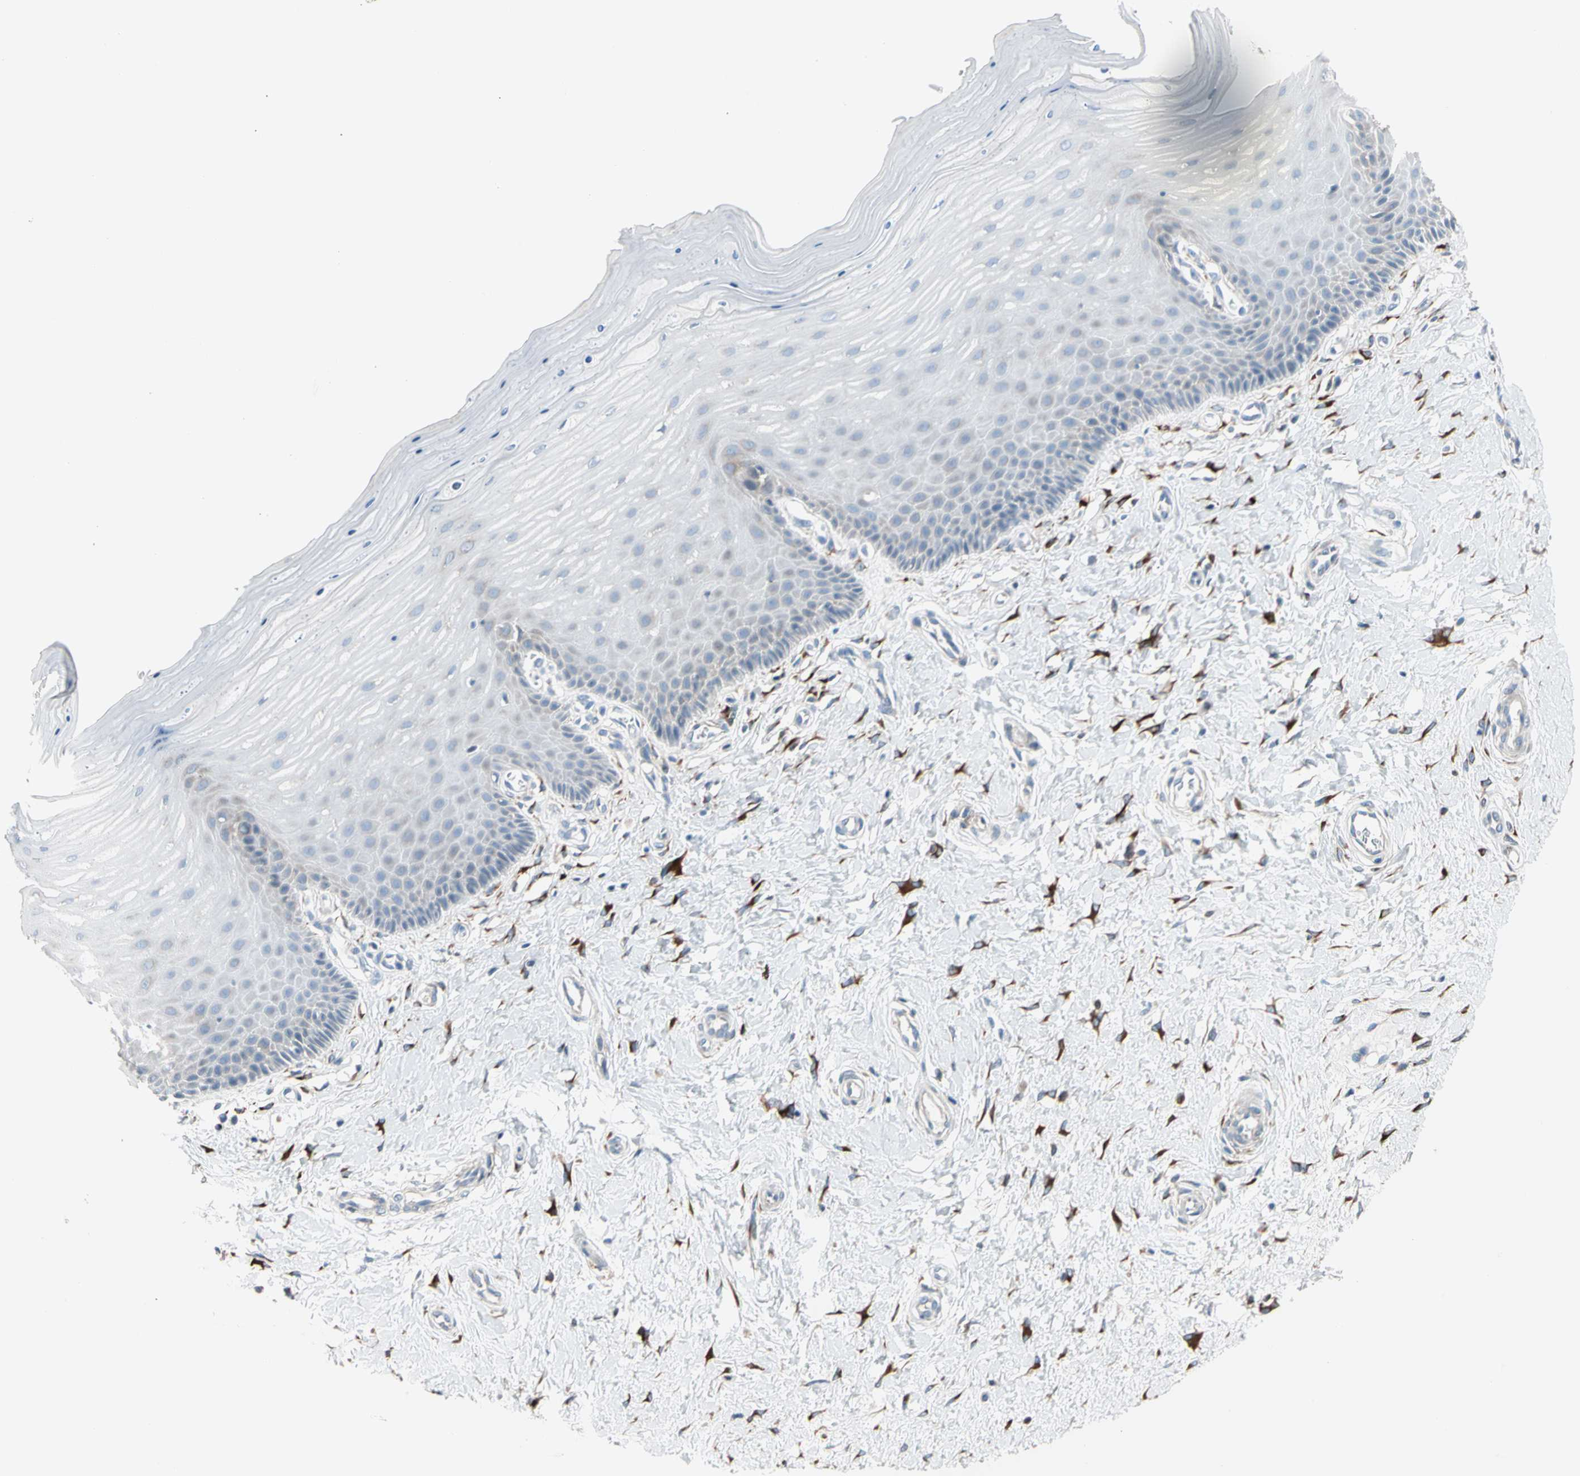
{"staining": {"intensity": "weak", "quantity": ">75%", "location": "cytoplasmic/membranous"}, "tissue": "cervix", "cell_type": "Glandular cells", "image_type": "normal", "snomed": [{"axis": "morphology", "description": "Normal tissue, NOS"}, {"axis": "topography", "description": "Cervix"}], "caption": "Immunohistochemical staining of normal cervix demonstrates weak cytoplasmic/membranous protein expression in about >75% of glandular cells. Immunohistochemistry (ihc) stains the protein of interest in brown and the nuclei are stained blue.", "gene": "LRPAP1", "patient": {"sex": "female", "age": 55}}